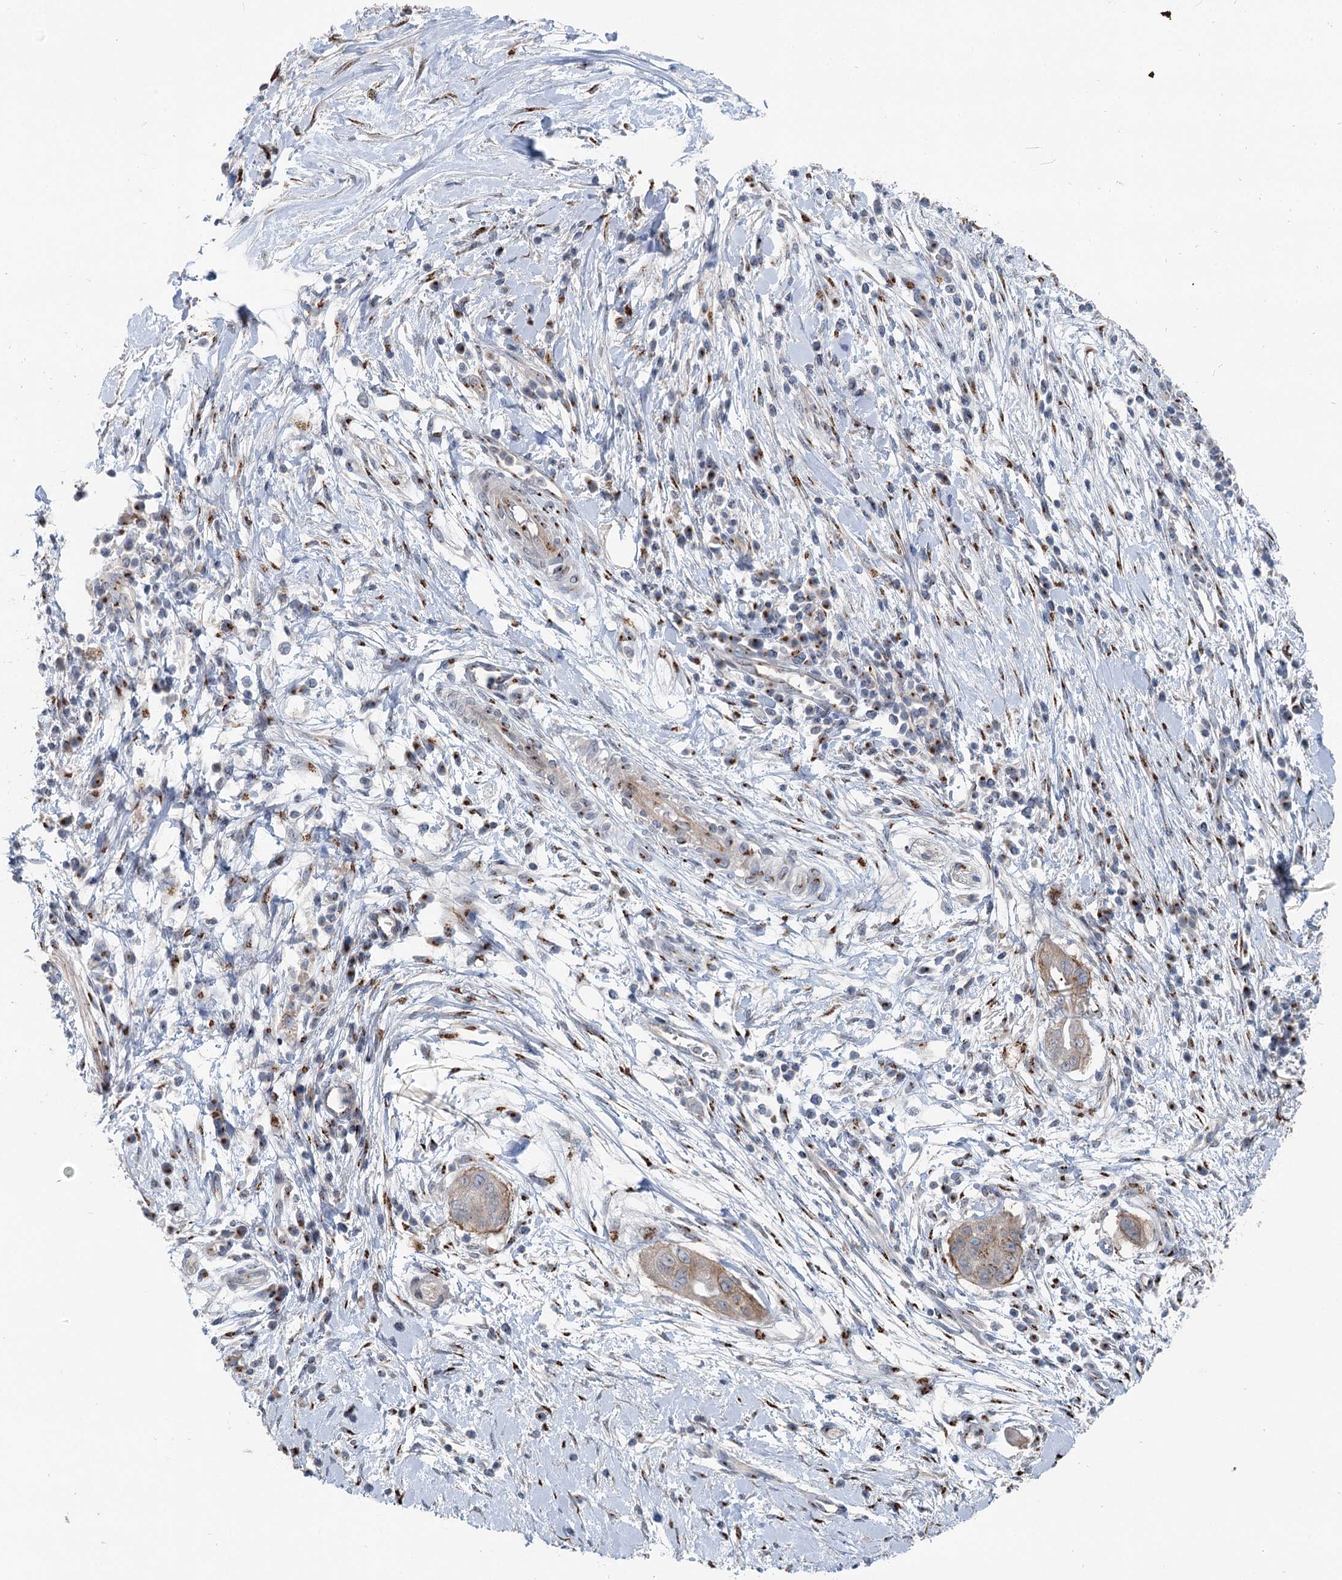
{"staining": {"intensity": "strong", "quantity": "<25%", "location": "cytoplasmic/membranous"}, "tissue": "pancreatic cancer", "cell_type": "Tumor cells", "image_type": "cancer", "snomed": [{"axis": "morphology", "description": "Adenocarcinoma, NOS"}, {"axis": "topography", "description": "Pancreas"}], "caption": "Immunohistochemical staining of human pancreatic adenocarcinoma shows medium levels of strong cytoplasmic/membranous protein staining in approximately <25% of tumor cells.", "gene": "ITIH5", "patient": {"sex": "male", "age": 68}}